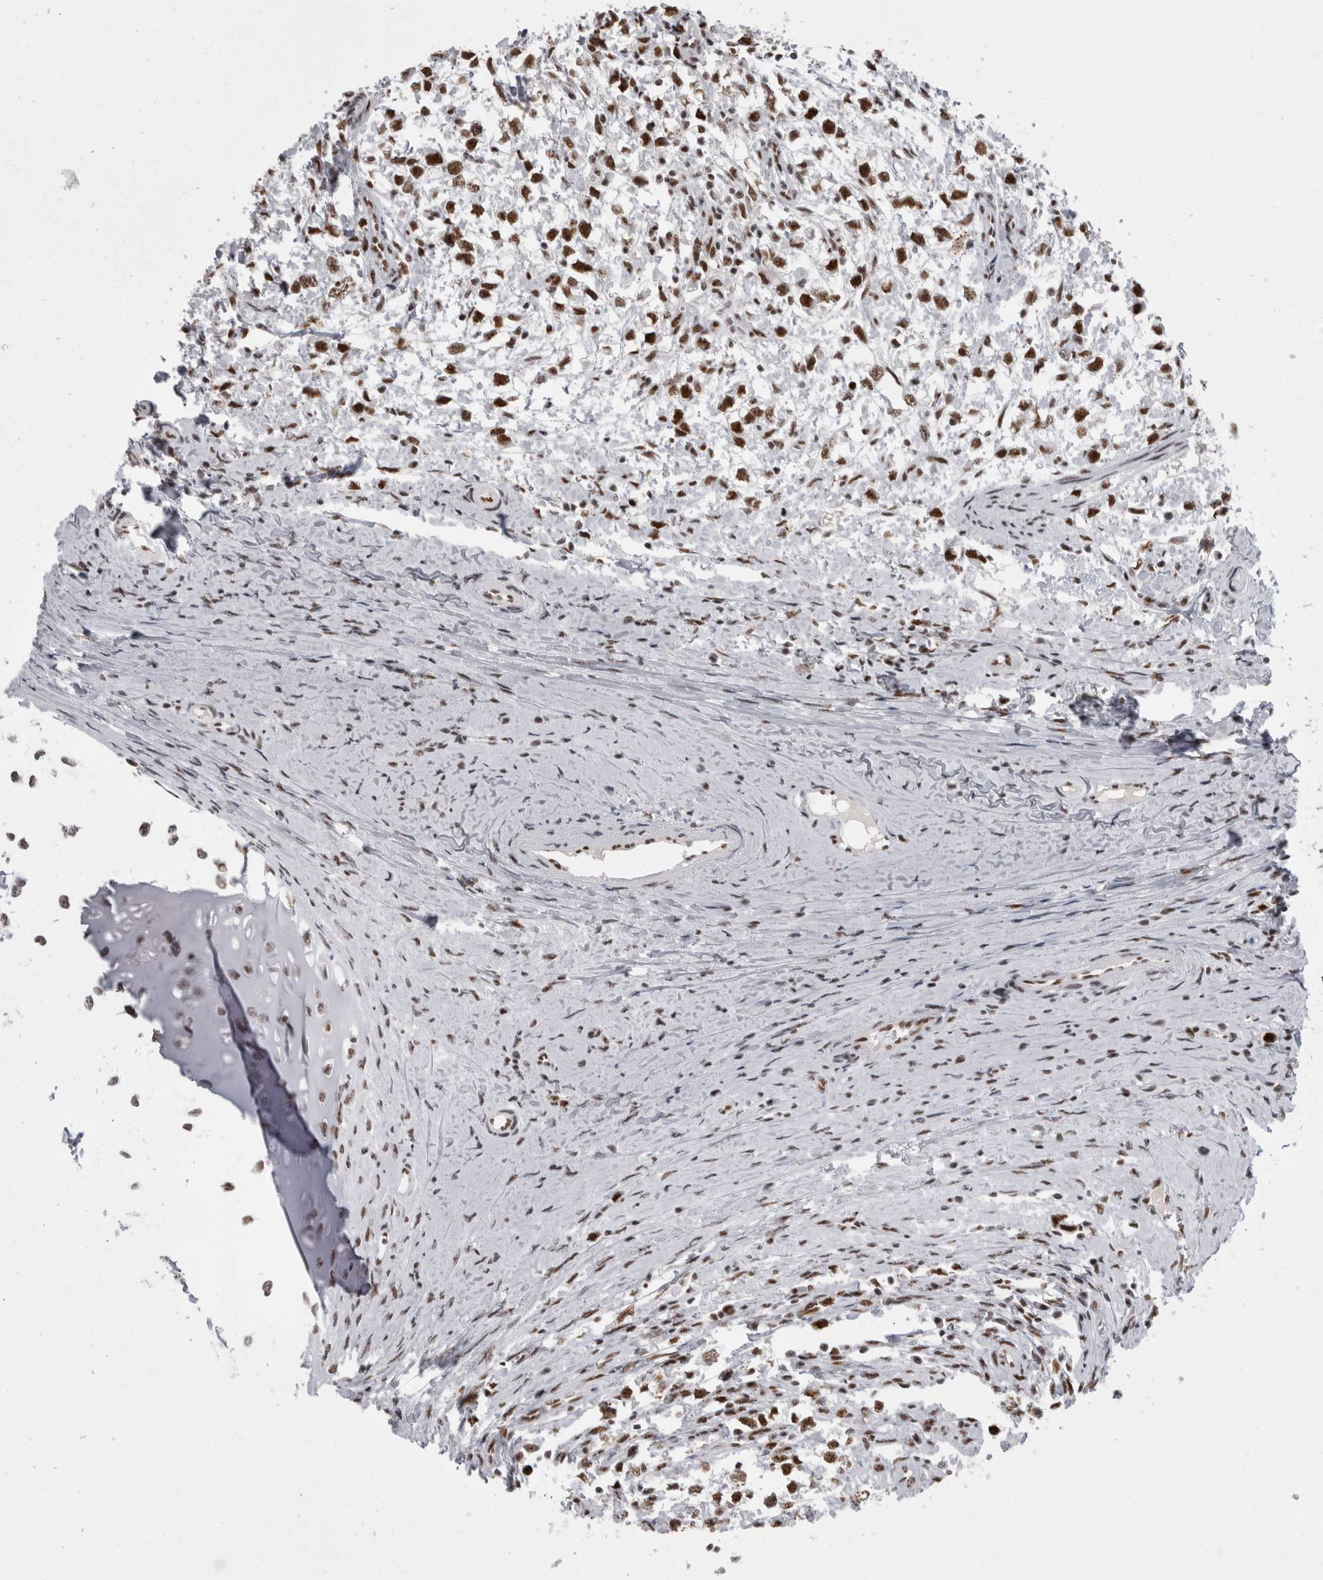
{"staining": {"intensity": "strong", "quantity": ">75%", "location": "nuclear"}, "tissue": "testis cancer", "cell_type": "Tumor cells", "image_type": "cancer", "snomed": [{"axis": "morphology", "description": "Seminoma, NOS"}, {"axis": "morphology", "description": "Carcinoma, Embryonal, NOS"}, {"axis": "topography", "description": "Testis"}], "caption": "Immunohistochemical staining of testis cancer (seminoma) displays high levels of strong nuclear staining in approximately >75% of tumor cells.", "gene": "SNRNP40", "patient": {"sex": "male", "age": 51}}